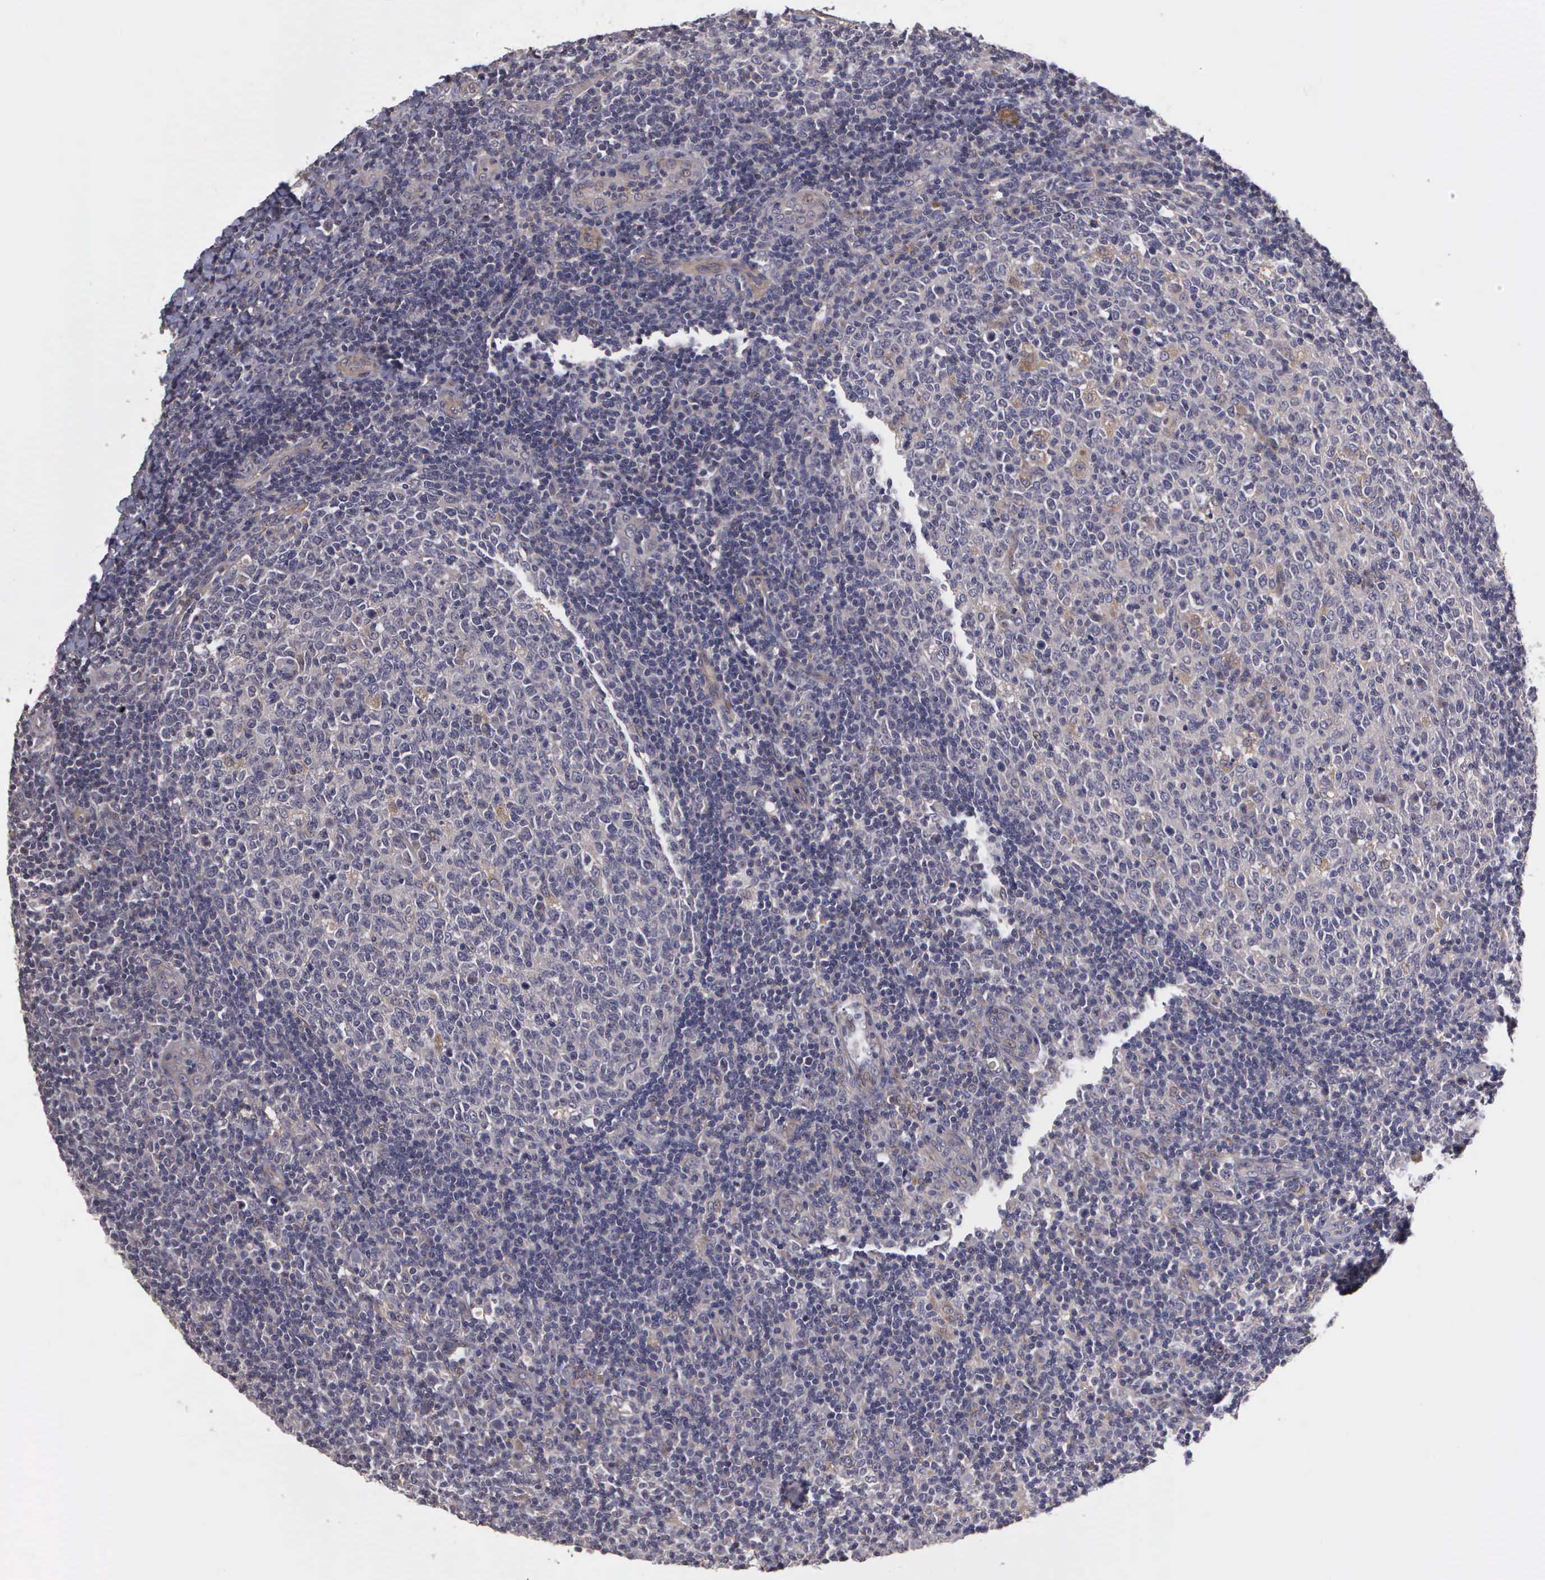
{"staining": {"intensity": "weak", "quantity": "<25%", "location": "cytoplasmic/membranous"}, "tissue": "tonsil", "cell_type": "Germinal center cells", "image_type": "normal", "snomed": [{"axis": "morphology", "description": "Normal tissue, NOS"}, {"axis": "topography", "description": "Tonsil"}], "caption": "IHC micrograph of benign tonsil stained for a protein (brown), which exhibits no expression in germinal center cells. Brightfield microscopy of immunohistochemistry (IHC) stained with DAB (3,3'-diaminobenzidine) (brown) and hematoxylin (blue), captured at high magnification.", "gene": "RTL10", "patient": {"sex": "female", "age": 3}}